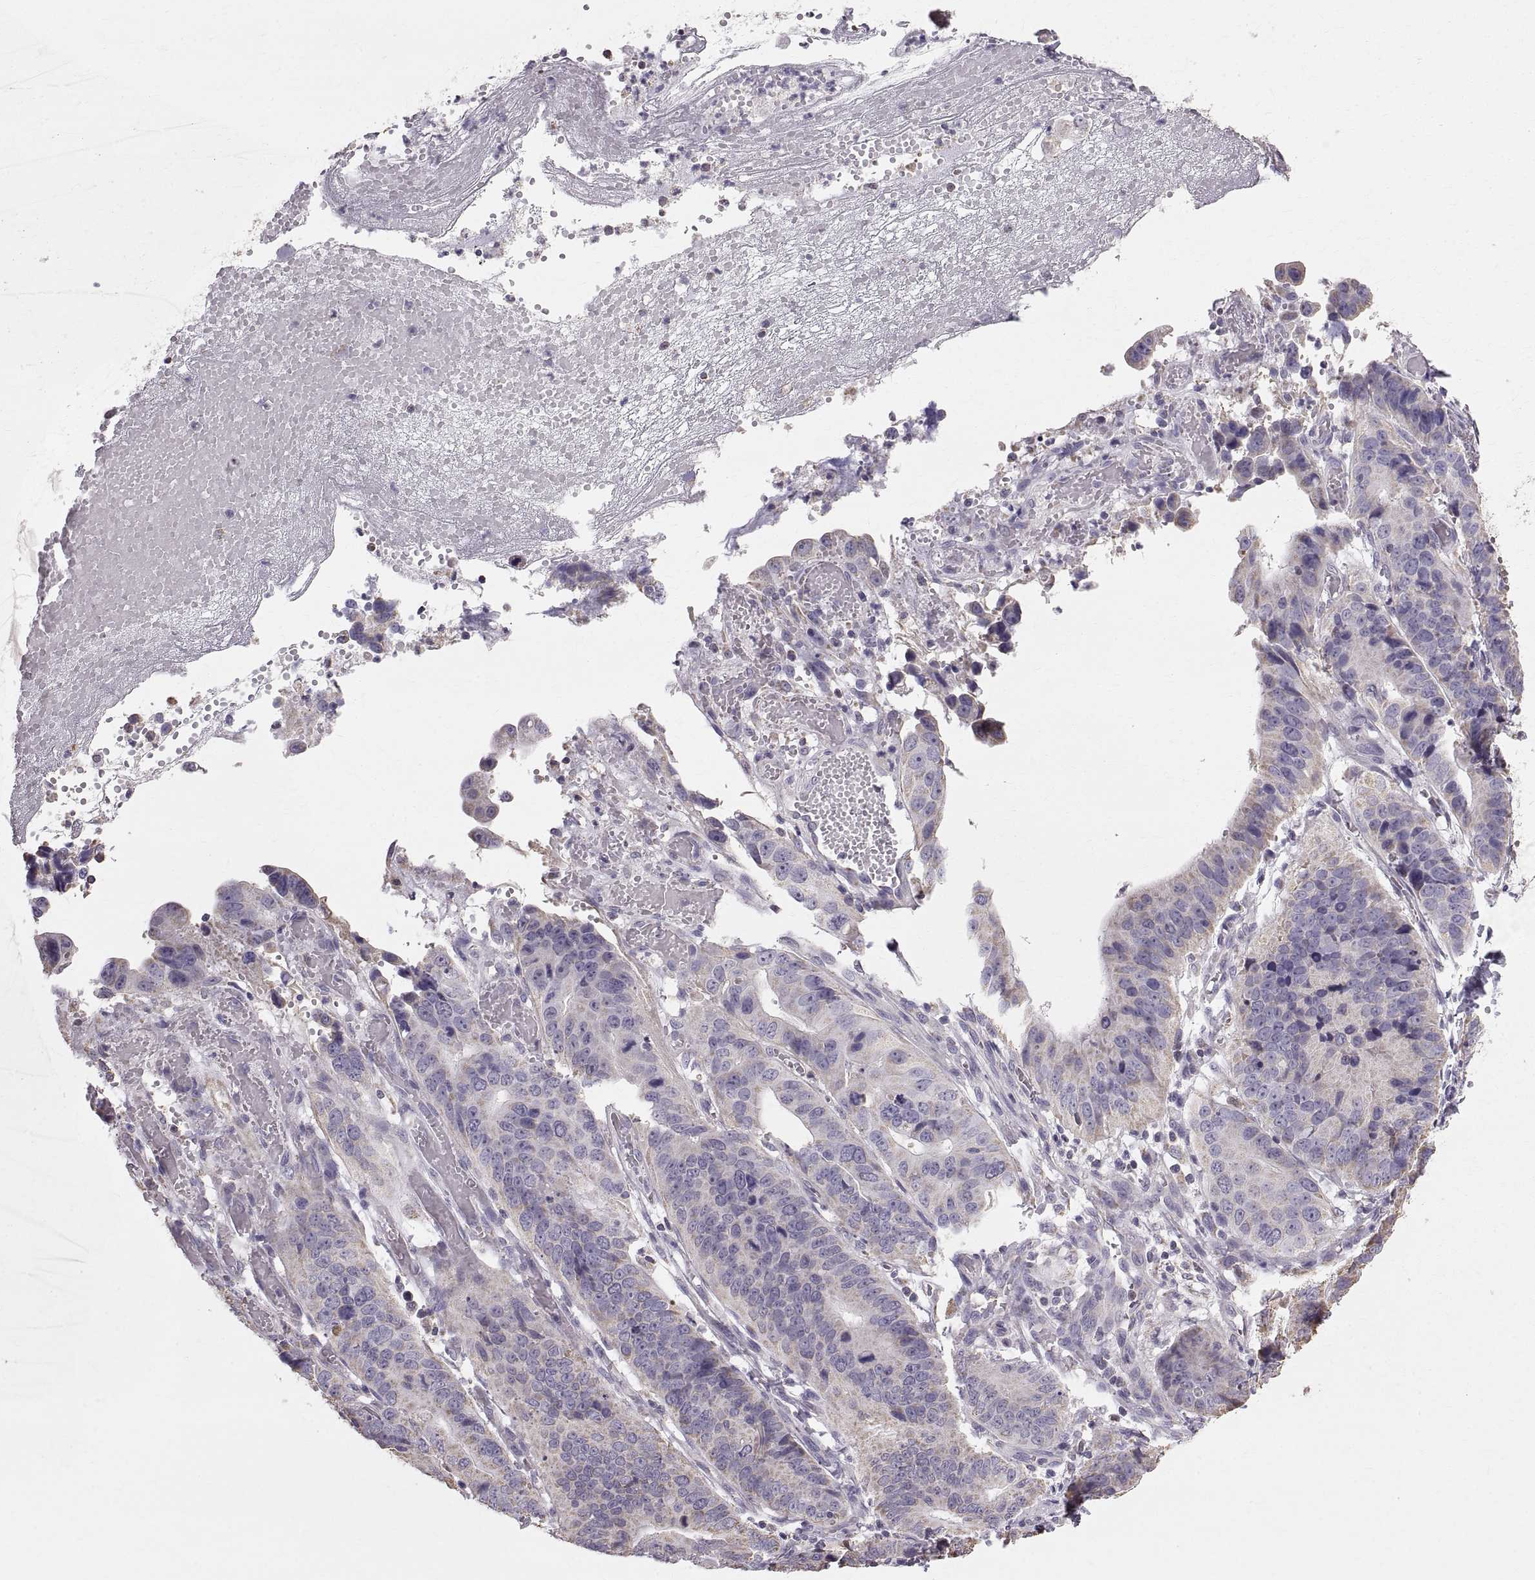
{"staining": {"intensity": "weak", "quantity": "<25%", "location": "cytoplasmic/membranous"}, "tissue": "stomach cancer", "cell_type": "Tumor cells", "image_type": "cancer", "snomed": [{"axis": "morphology", "description": "Adenocarcinoma, NOS"}, {"axis": "topography", "description": "Stomach"}], "caption": "Protein analysis of stomach cancer demonstrates no significant staining in tumor cells. (IHC, brightfield microscopy, high magnification).", "gene": "STMND1", "patient": {"sex": "male", "age": 84}}